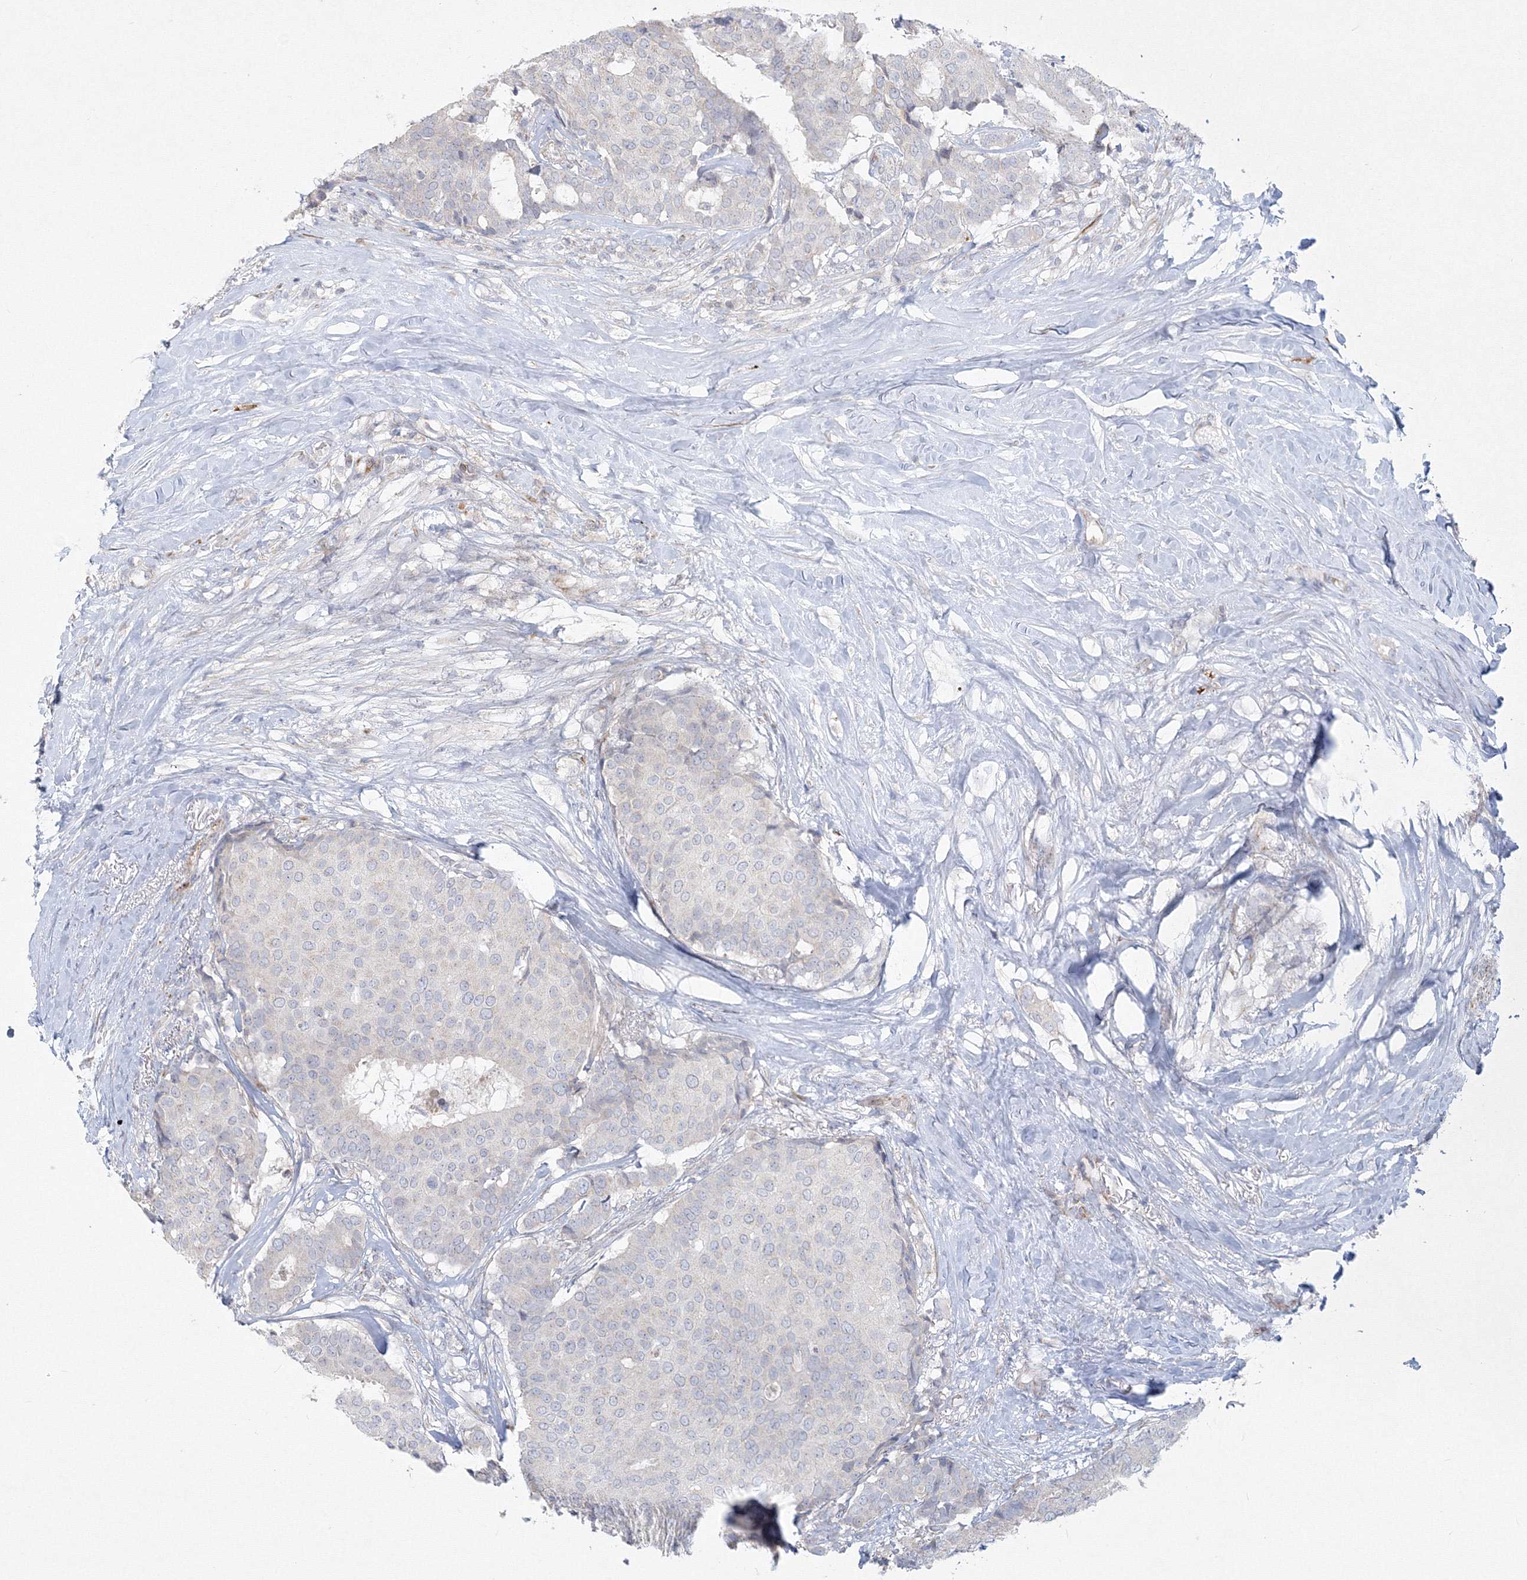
{"staining": {"intensity": "negative", "quantity": "none", "location": "none"}, "tissue": "breast cancer", "cell_type": "Tumor cells", "image_type": "cancer", "snomed": [{"axis": "morphology", "description": "Duct carcinoma"}, {"axis": "topography", "description": "Breast"}], "caption": "Histopathology image shows no protein positivity in tumor cells of breast infiltrating ductal carcinoma tissue.", "gene": "WDR49", "patient": {"sex": "female", "age": 75}}